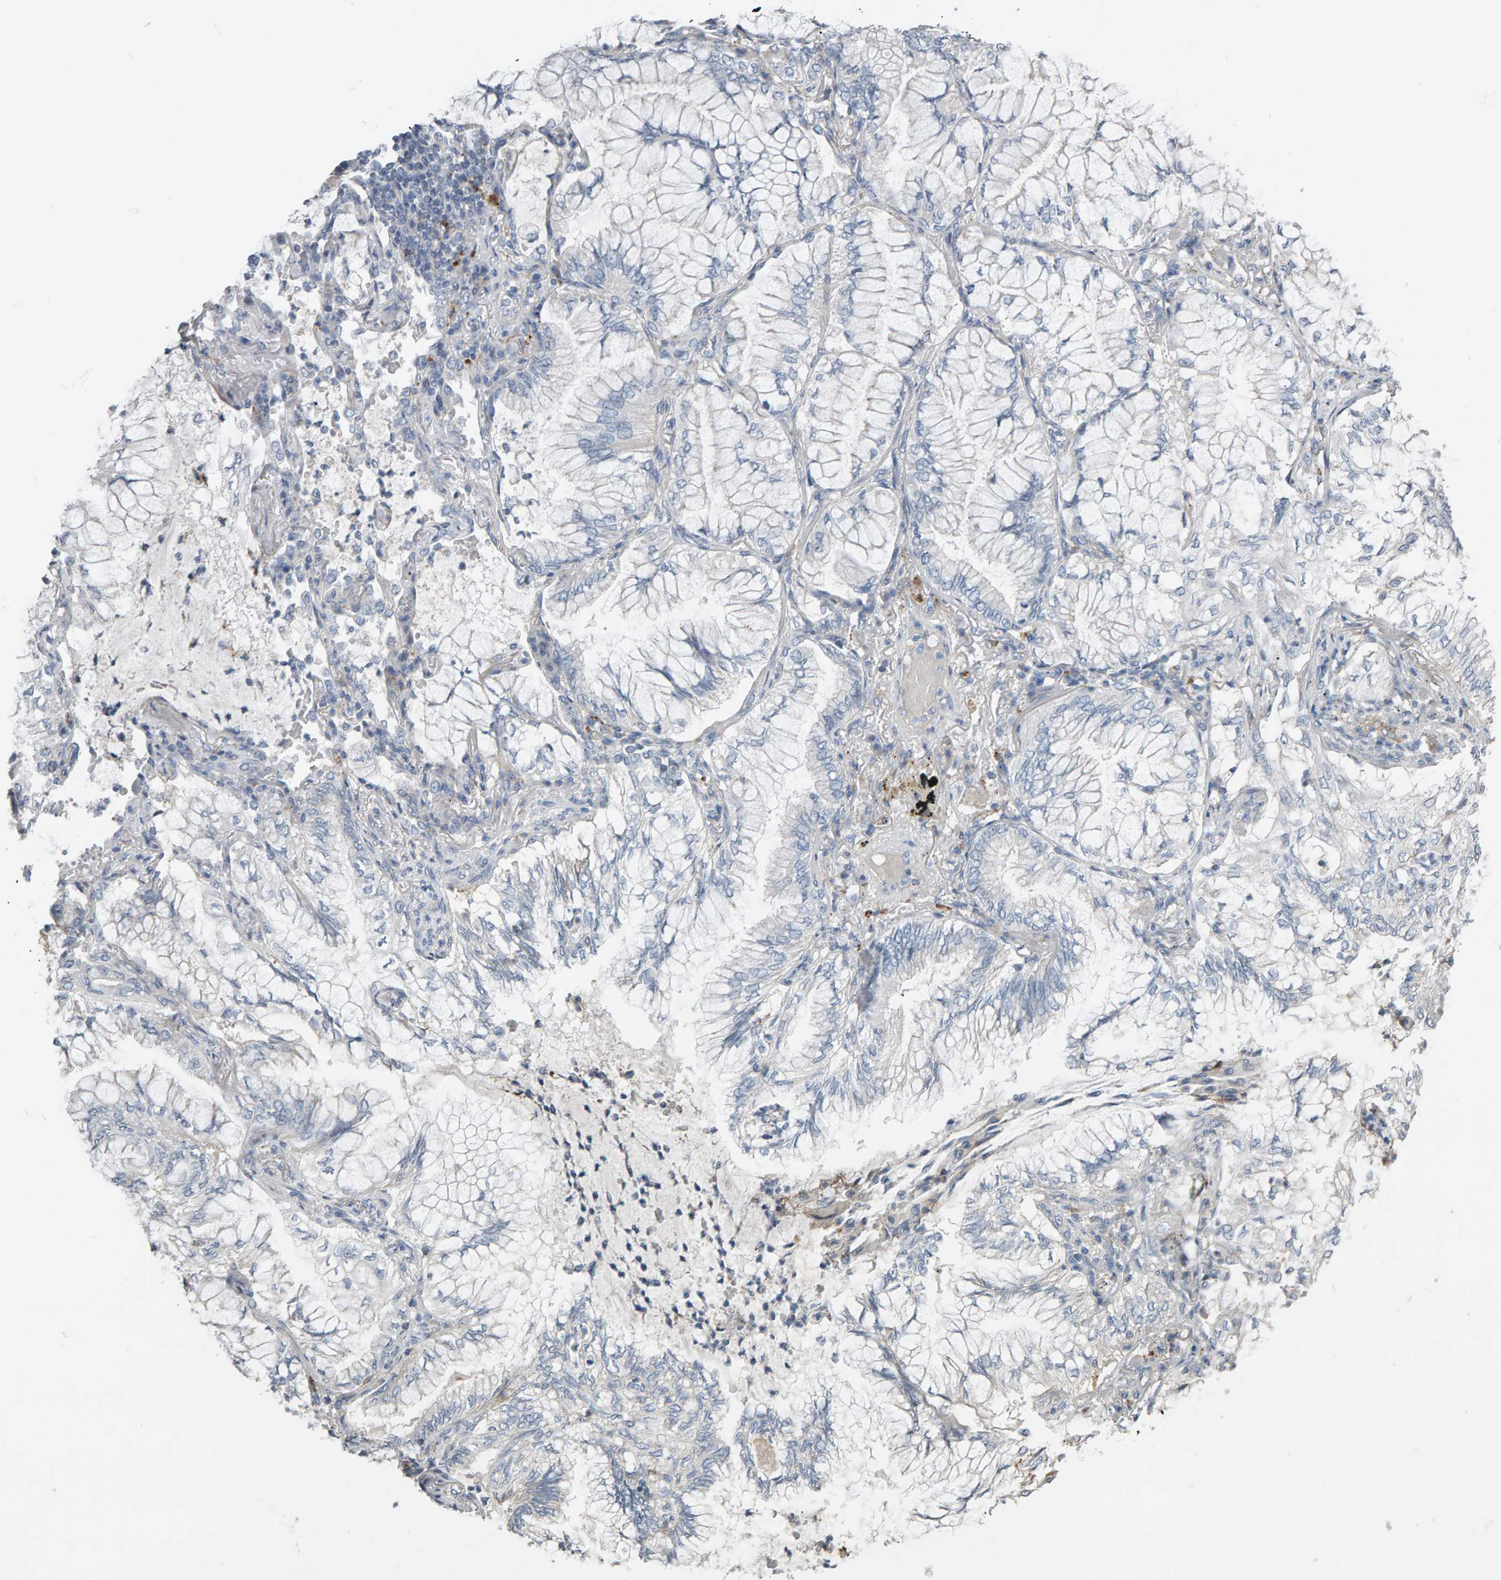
{"staining": {"intensity": "negative", "quantity": "none", "location": "none"}, "tissue": "lung cancer", "cell_type": "Tumor cells", "image_type": "cancer", "snomed": [{"axis": "morphology", "description": "Adenocarcinoma, NOS"}, {"axis": "topography", "description": "Lung"}], "caption": "Immunohistochemical staining of human adenocarcinoma (lung) shows no significant staining in tumor cells.", "gene": "IPPK", "patient": {"sex": "female", "age": 70}}